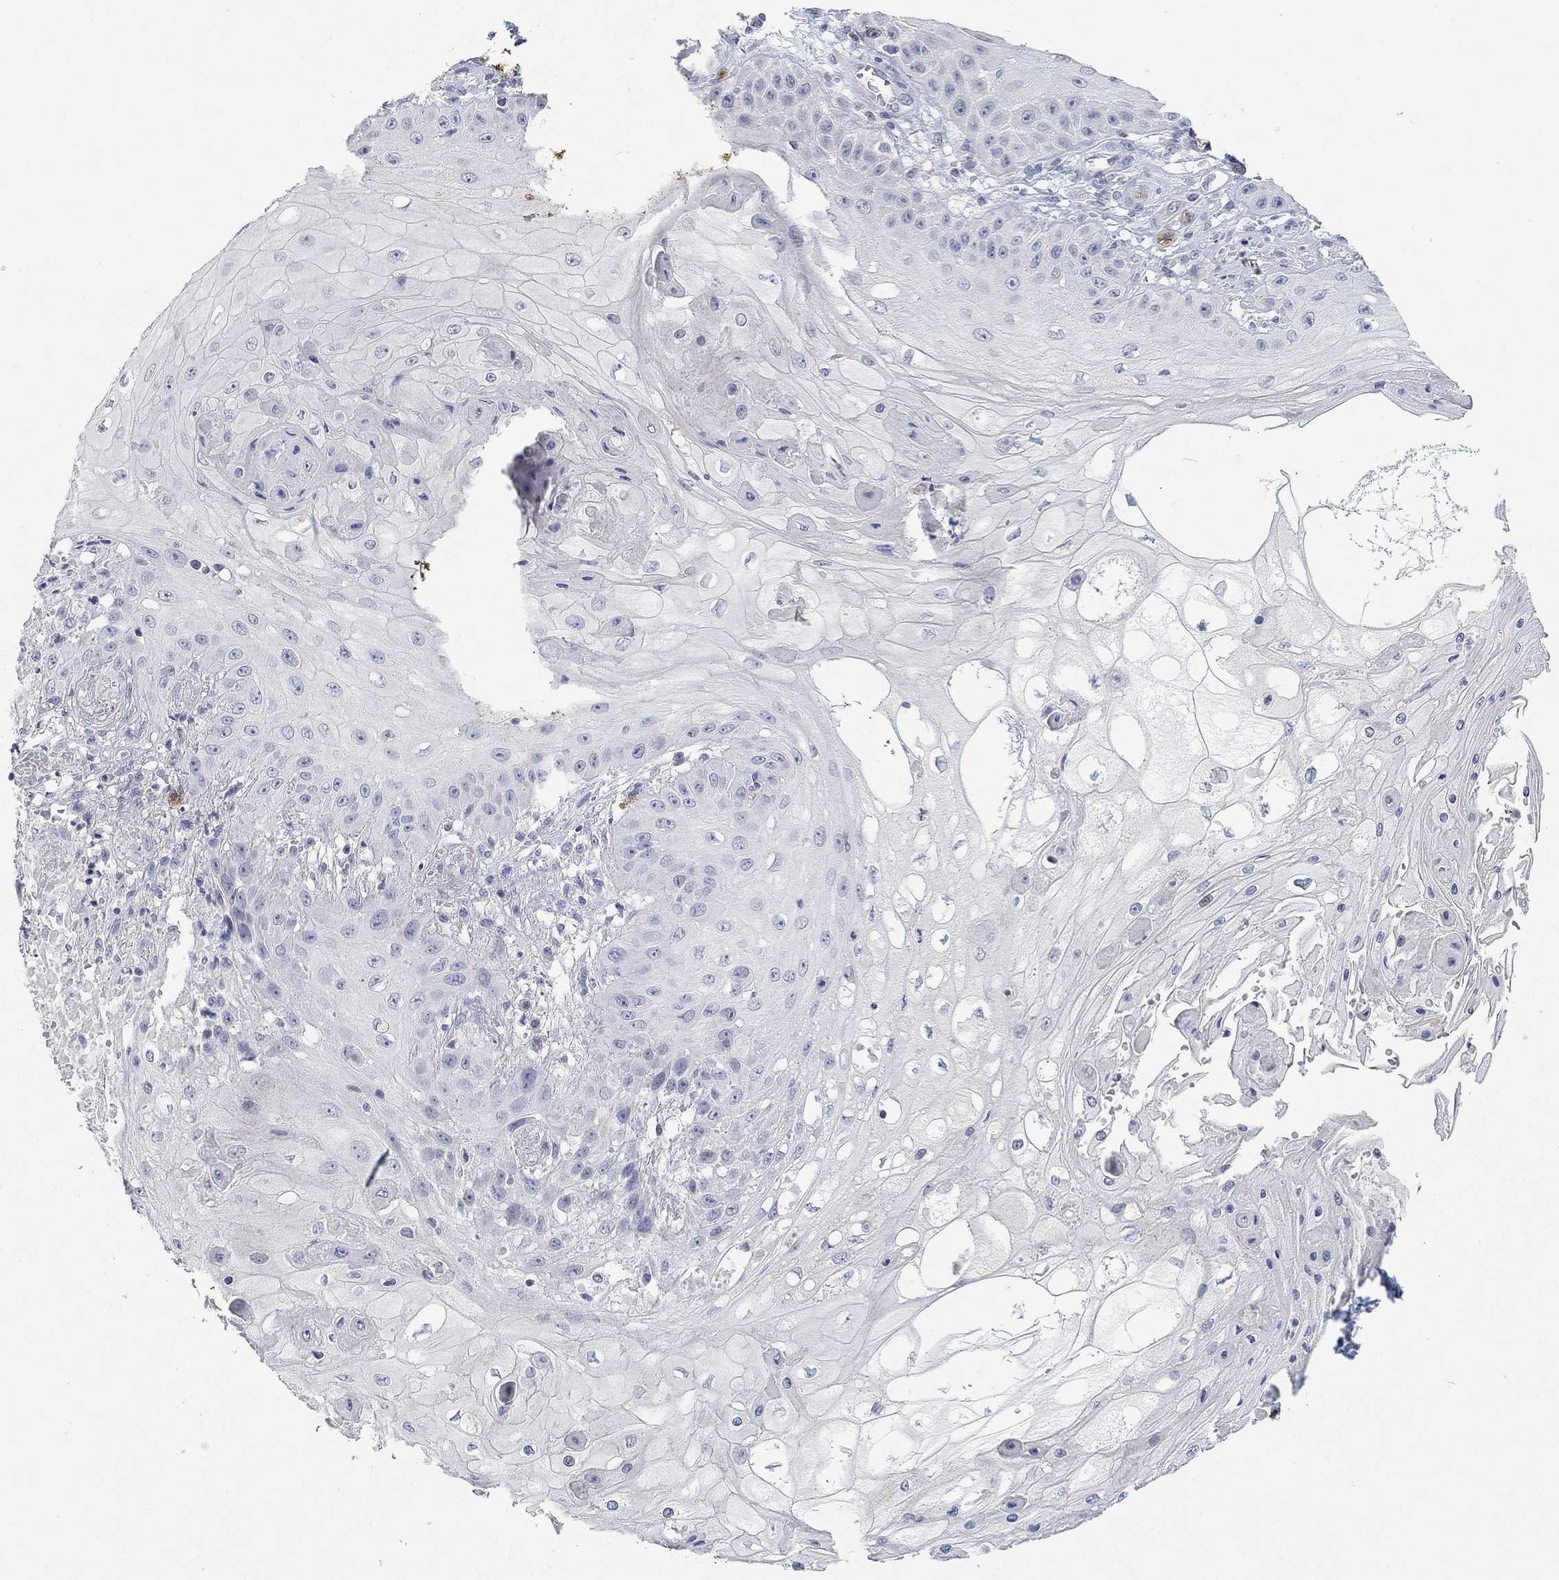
{"staining": {"intensity": "negative", "quantity": "none", "location": "none"}, "tissue": "skin cancer", "cell_type": "Tumor cells", "image_type": "cancer", "snomed": [{"axis": "morphology", "description": "Squamous cell carcinoma, NOS"}, {"axis": "topography", "description": "Skin"}], "caption": "Tumor cells are negative for protein expression in human squamous cell carcinoma (skin).", "gene": "VAT1L", "patient": {"sex": "male", "age": 70}}